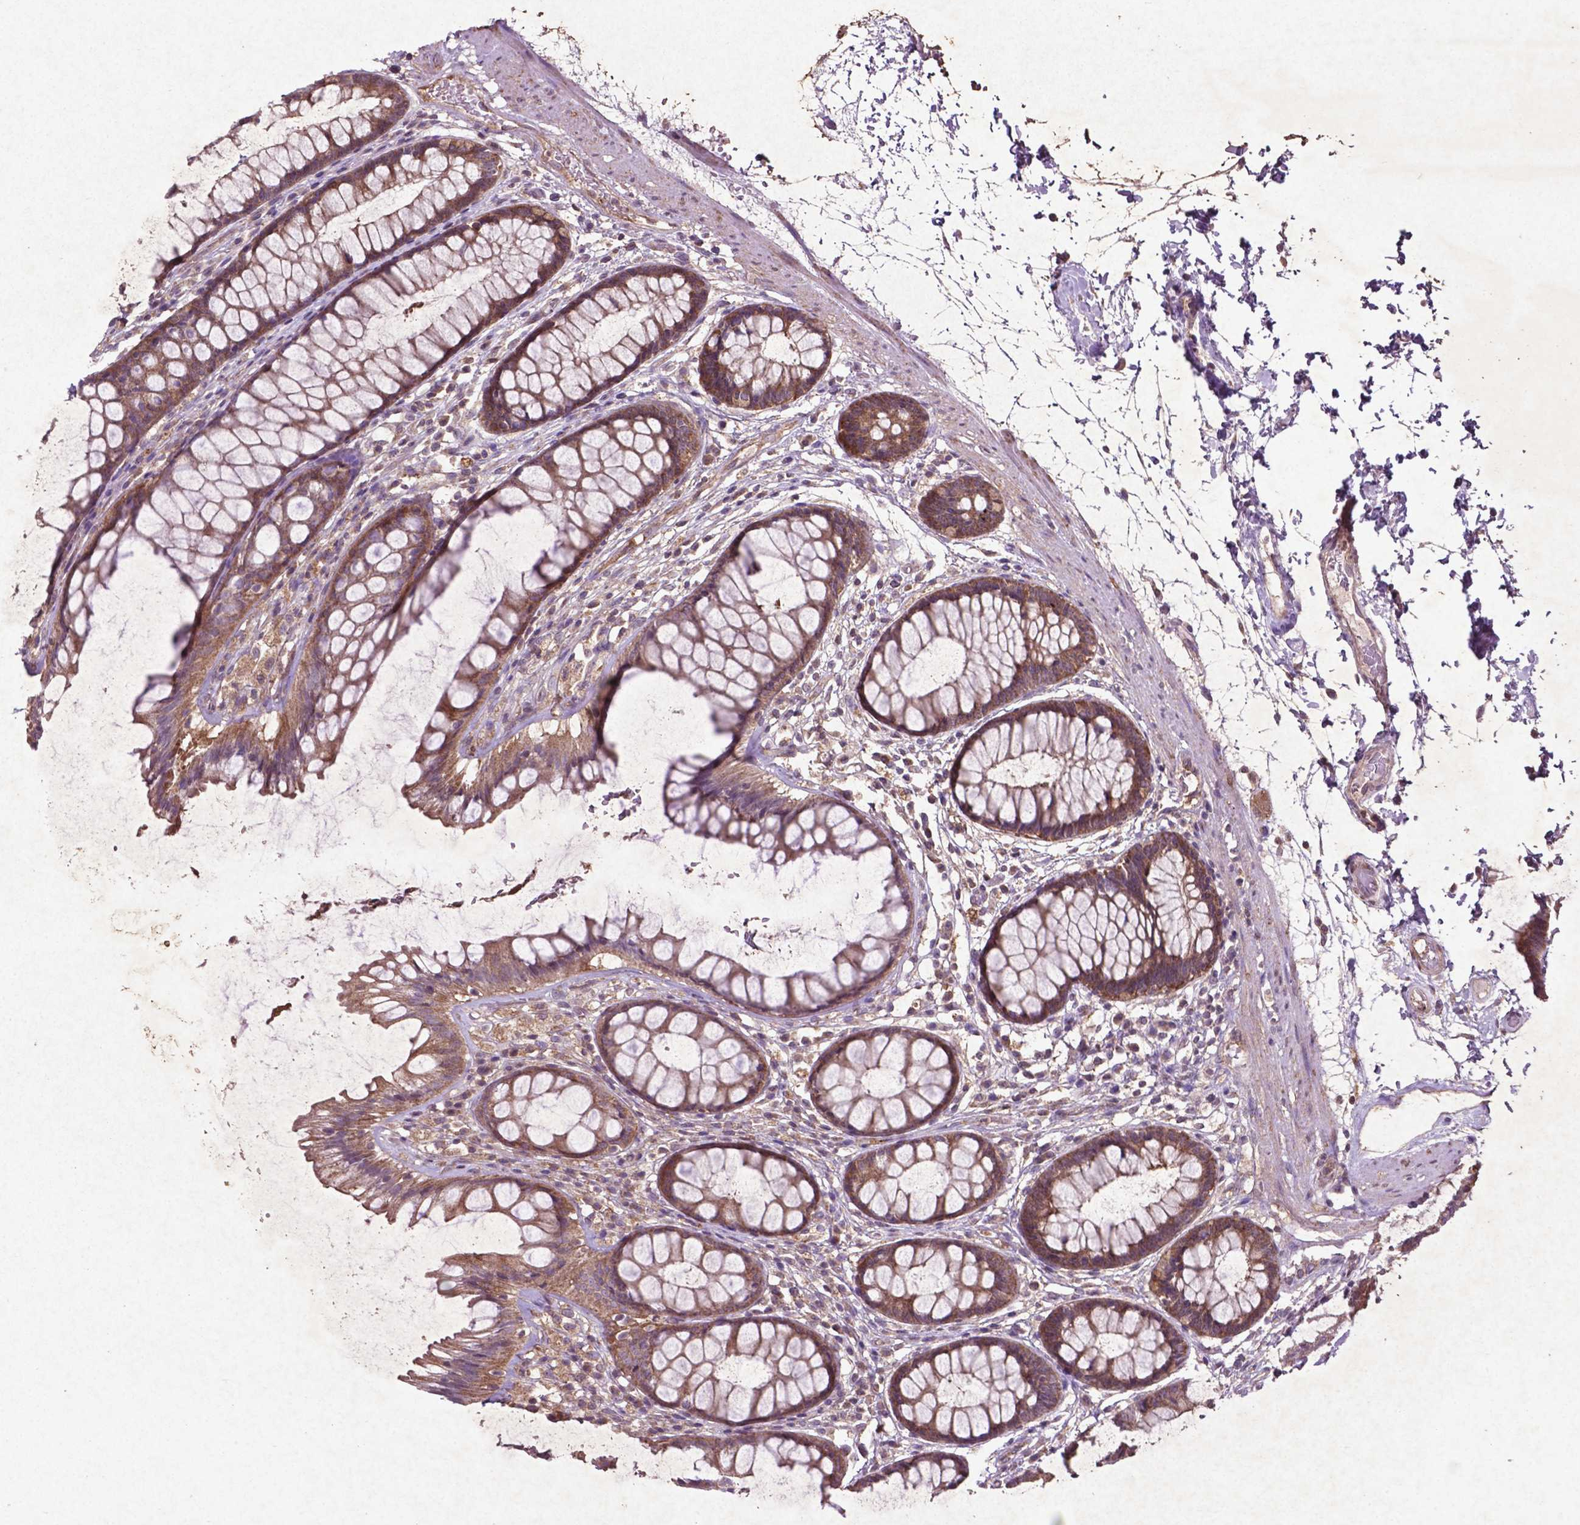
{"staining": {"intensity": "moderate", "quantity": ">75%", "location": "cytoplasmic/membranous"}, "tissue": "rectum", "cell_type": "Glandular cells", "image_type": "normal", "snomed": [{"axis": "morphology", "description": "Normal tissue, NOS"}, {"axis": "topography", "description": "Rectum"}], "caption": "The image exhibits a brown stain indicating the presence of a protein in the cytoplasmic/membranous of glandular cells in rectum. Using DAB (3,3'-diaminobenzidine) (brown) and hematoxylin (blue) stains, captured at high magnification using brightfield microscopy.", "gene": "MTOR", "patient": {"sex": "male", "age": 72}}